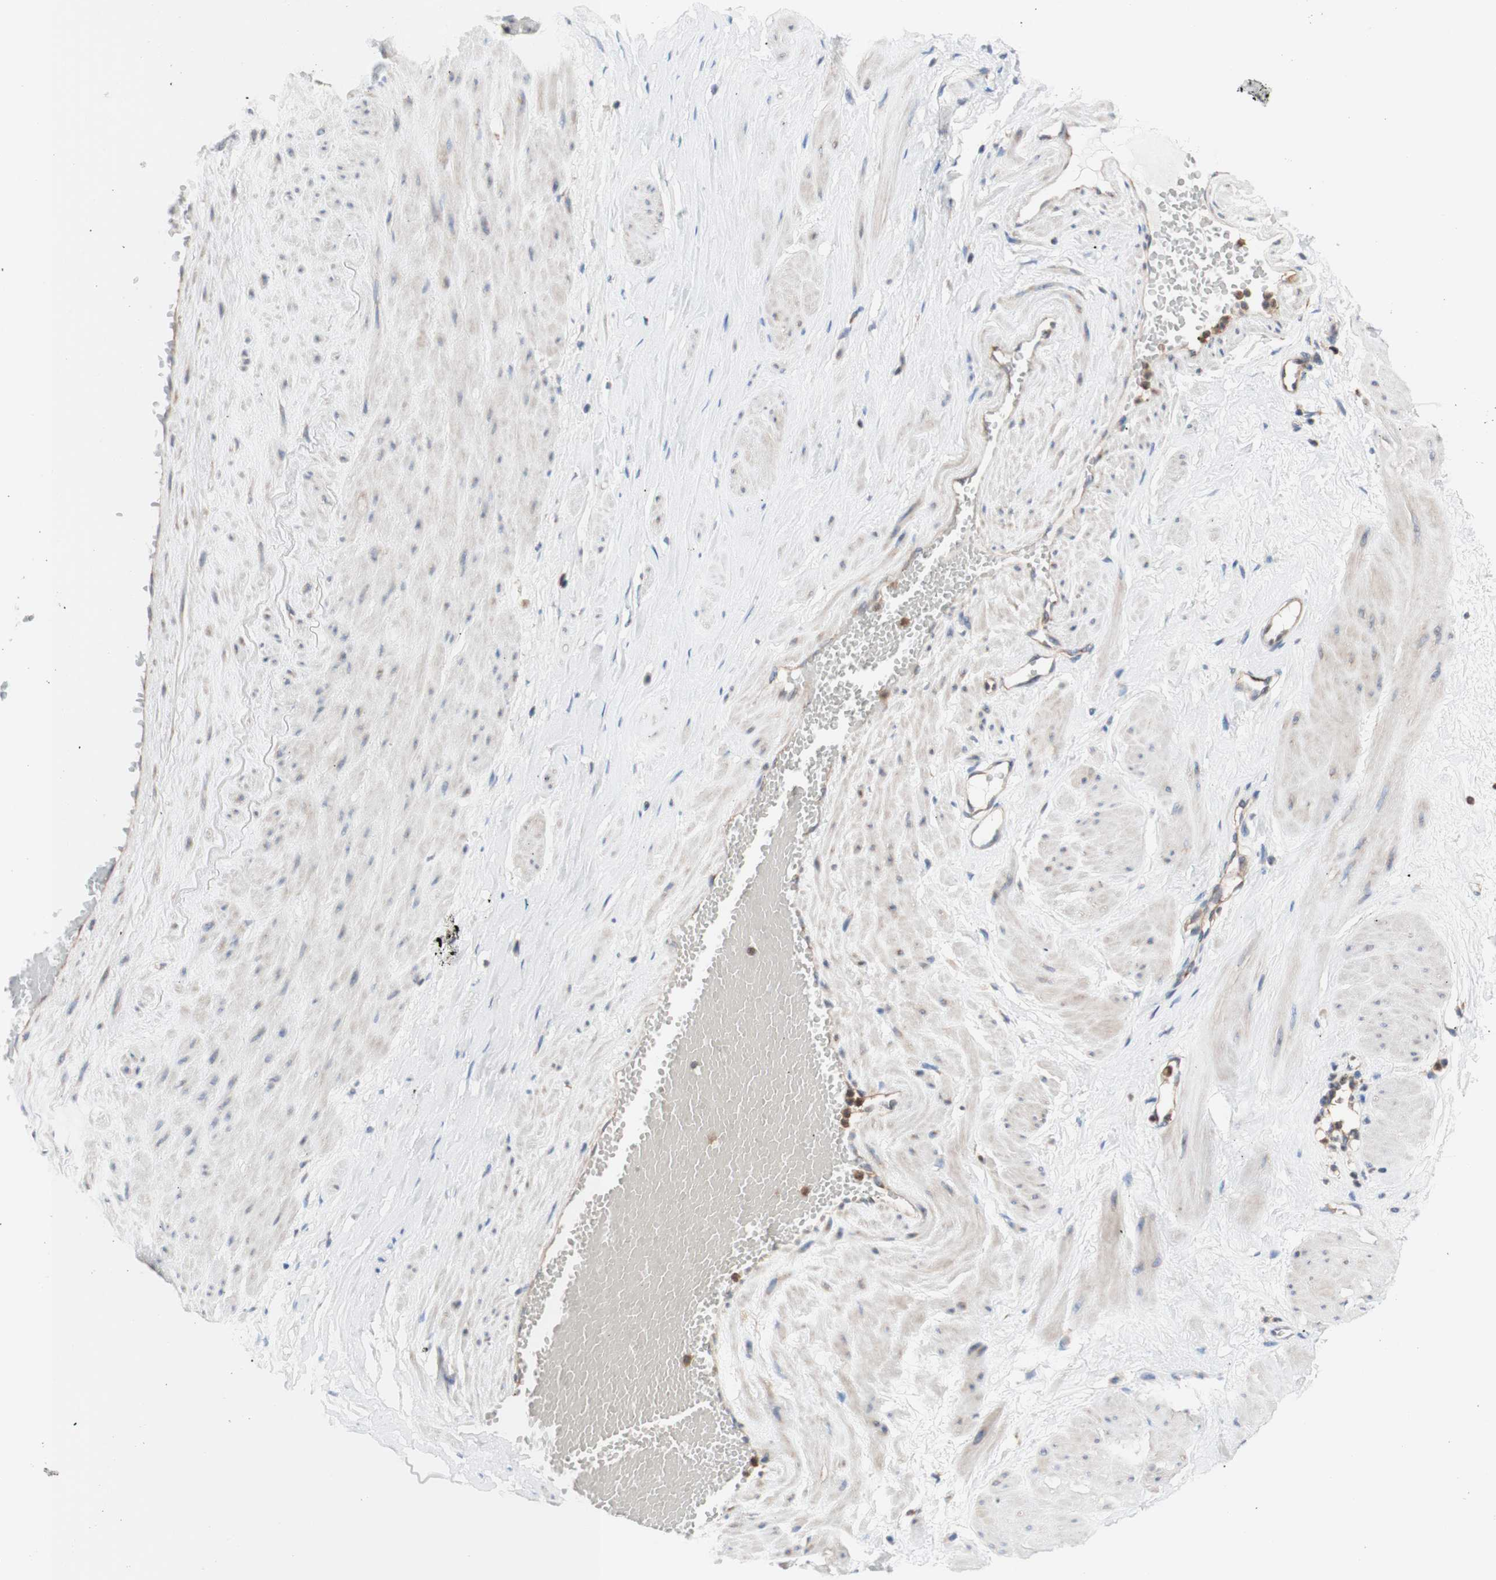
{"staining": {"intensity": "negative", "quantity": "none", "location": "none"}, "tissue": "adipose tissue", "cell_type": "Adipocytes", "image_type": "normal", "snomed": [{"axis": "morphology", "description": "Normal tissue, NOS"}, {"axis": "topography", "description": "Soft tissue"}, {"axis": "topography", "description": "Vascular tissue"}], "caption": "Immunohistochemistry of normal human adipose tissue demonstrates no staining in adipocytes. The staining was performed using DAB (3,3'-diaminobenzidine) to visualize the protein expression in brown, while the nuclei were stained in blue with hematoxylin (Magnification: 20x).", "gene": "FMR1", "patient": {"sex": "female", "age": 35}}